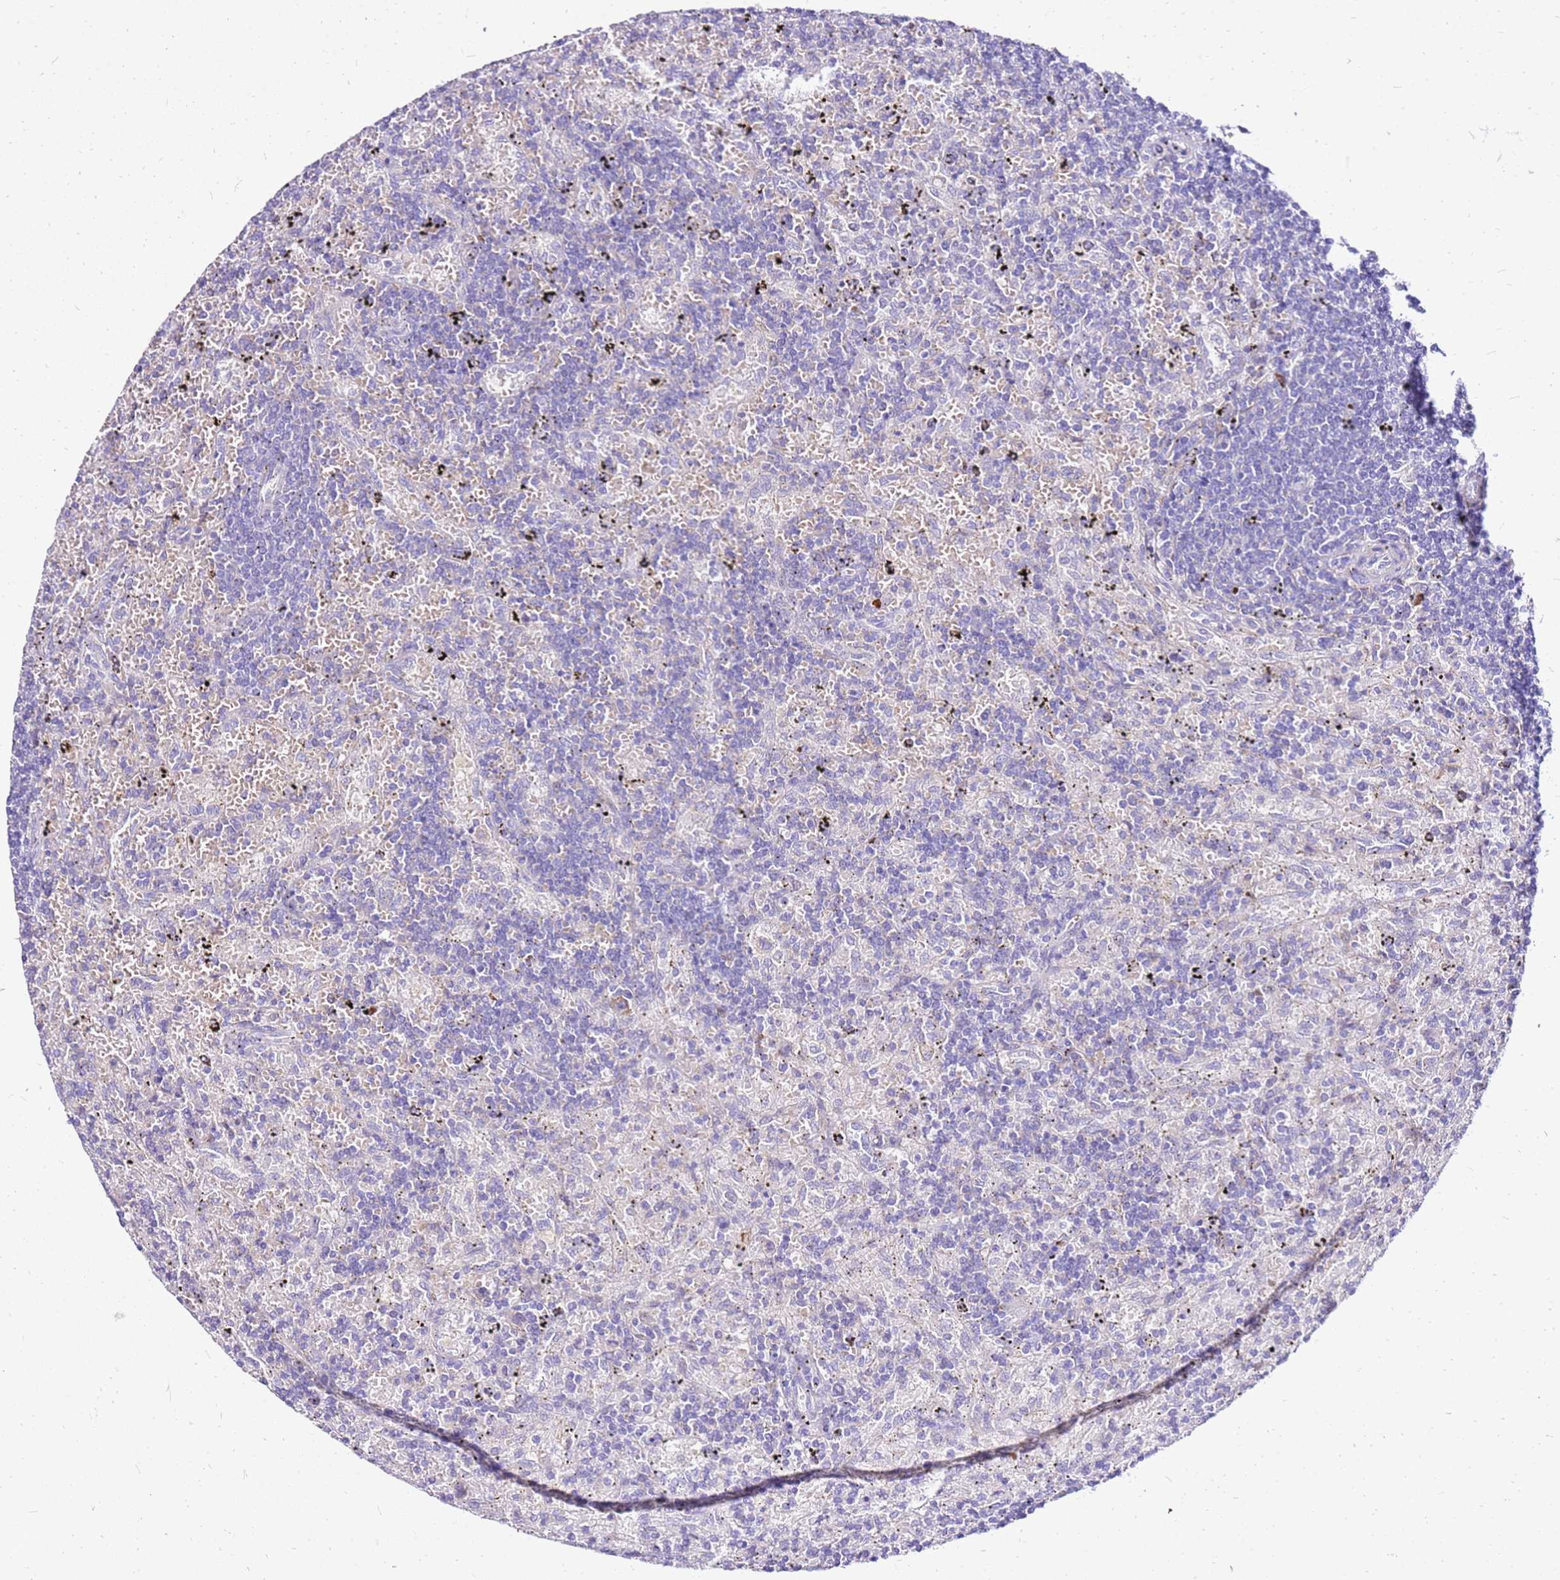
{"staining": {"intensity": "negative", "quantity": "none", "location": "none"}, "tissue": "lymphoma", "cell_type": "Tumor cells", "image_type": "cancer", "snomed": [{"axis": "morphology", "description": "Malignant lymphoma, non-Hodgkin's type, Low grade"}, {"axis": "topography", "description": "Spleen"}], "caption": "Tumor cells are negative for protein expression in human low-grade malignant lymphoma, non-Hodgkin's type.", "gene": "DCDC2B", "patient": {"sex": "male", "age": 76}}